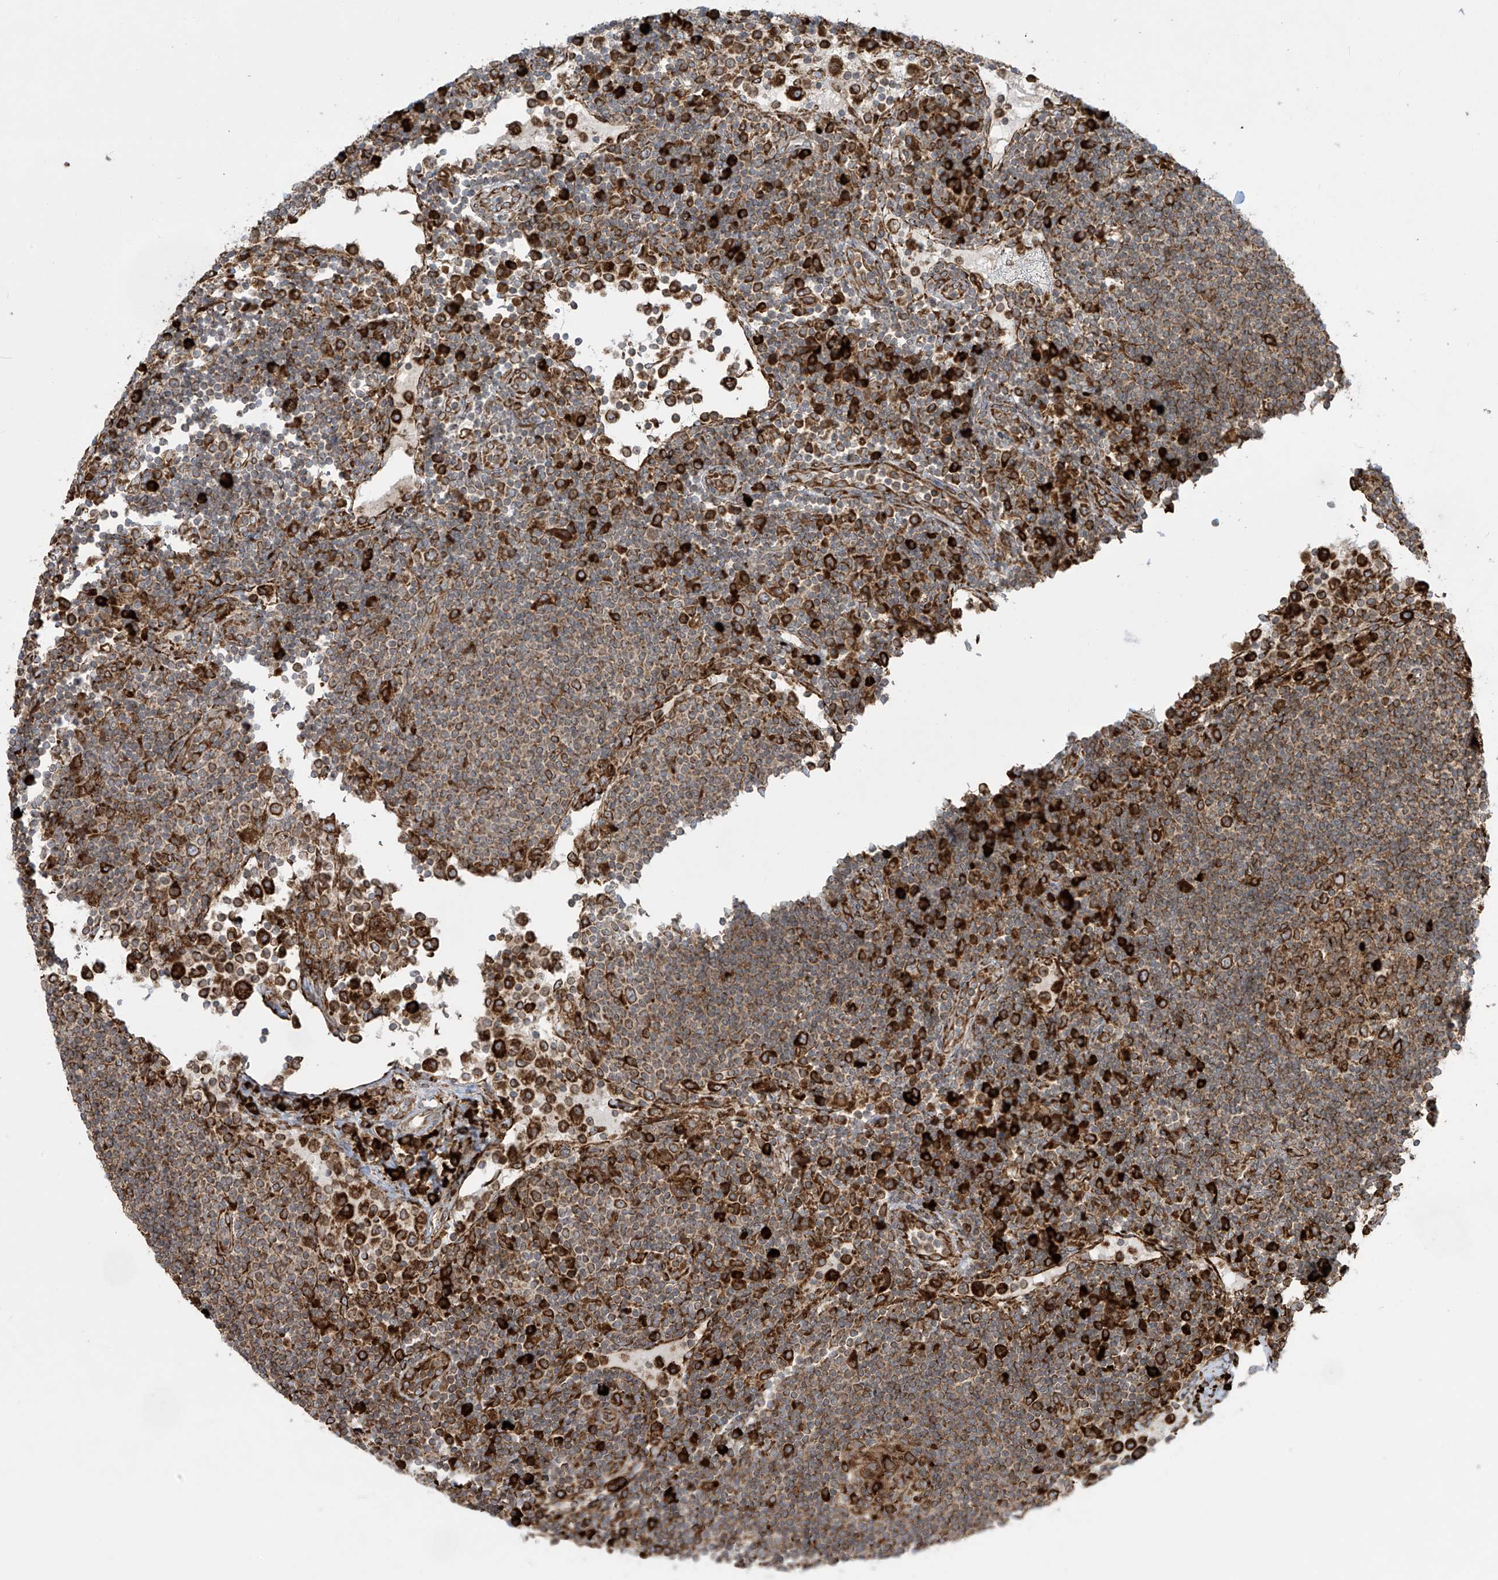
{"staining": {"intensity": "strong", "quantity": ">75%", "location": "cytoplasmic/membranous"}, "tissue": "lymph node", "cell_type": "Germinal center cells", "image_type": "normal", "snomed": [{"axis": "morphology", "description": "Normal tissue, NOS"}, {"axis": "topography", "description": "Lymph node"}], "caption": "Immunohistochemical staining of benign human lymph node demonstrates high levels of strong cytoplasmic/membranous positivity in about >75% of germinal center cells.", "gene": "MX1", "patient": {"sex": "female", "age": 53}}